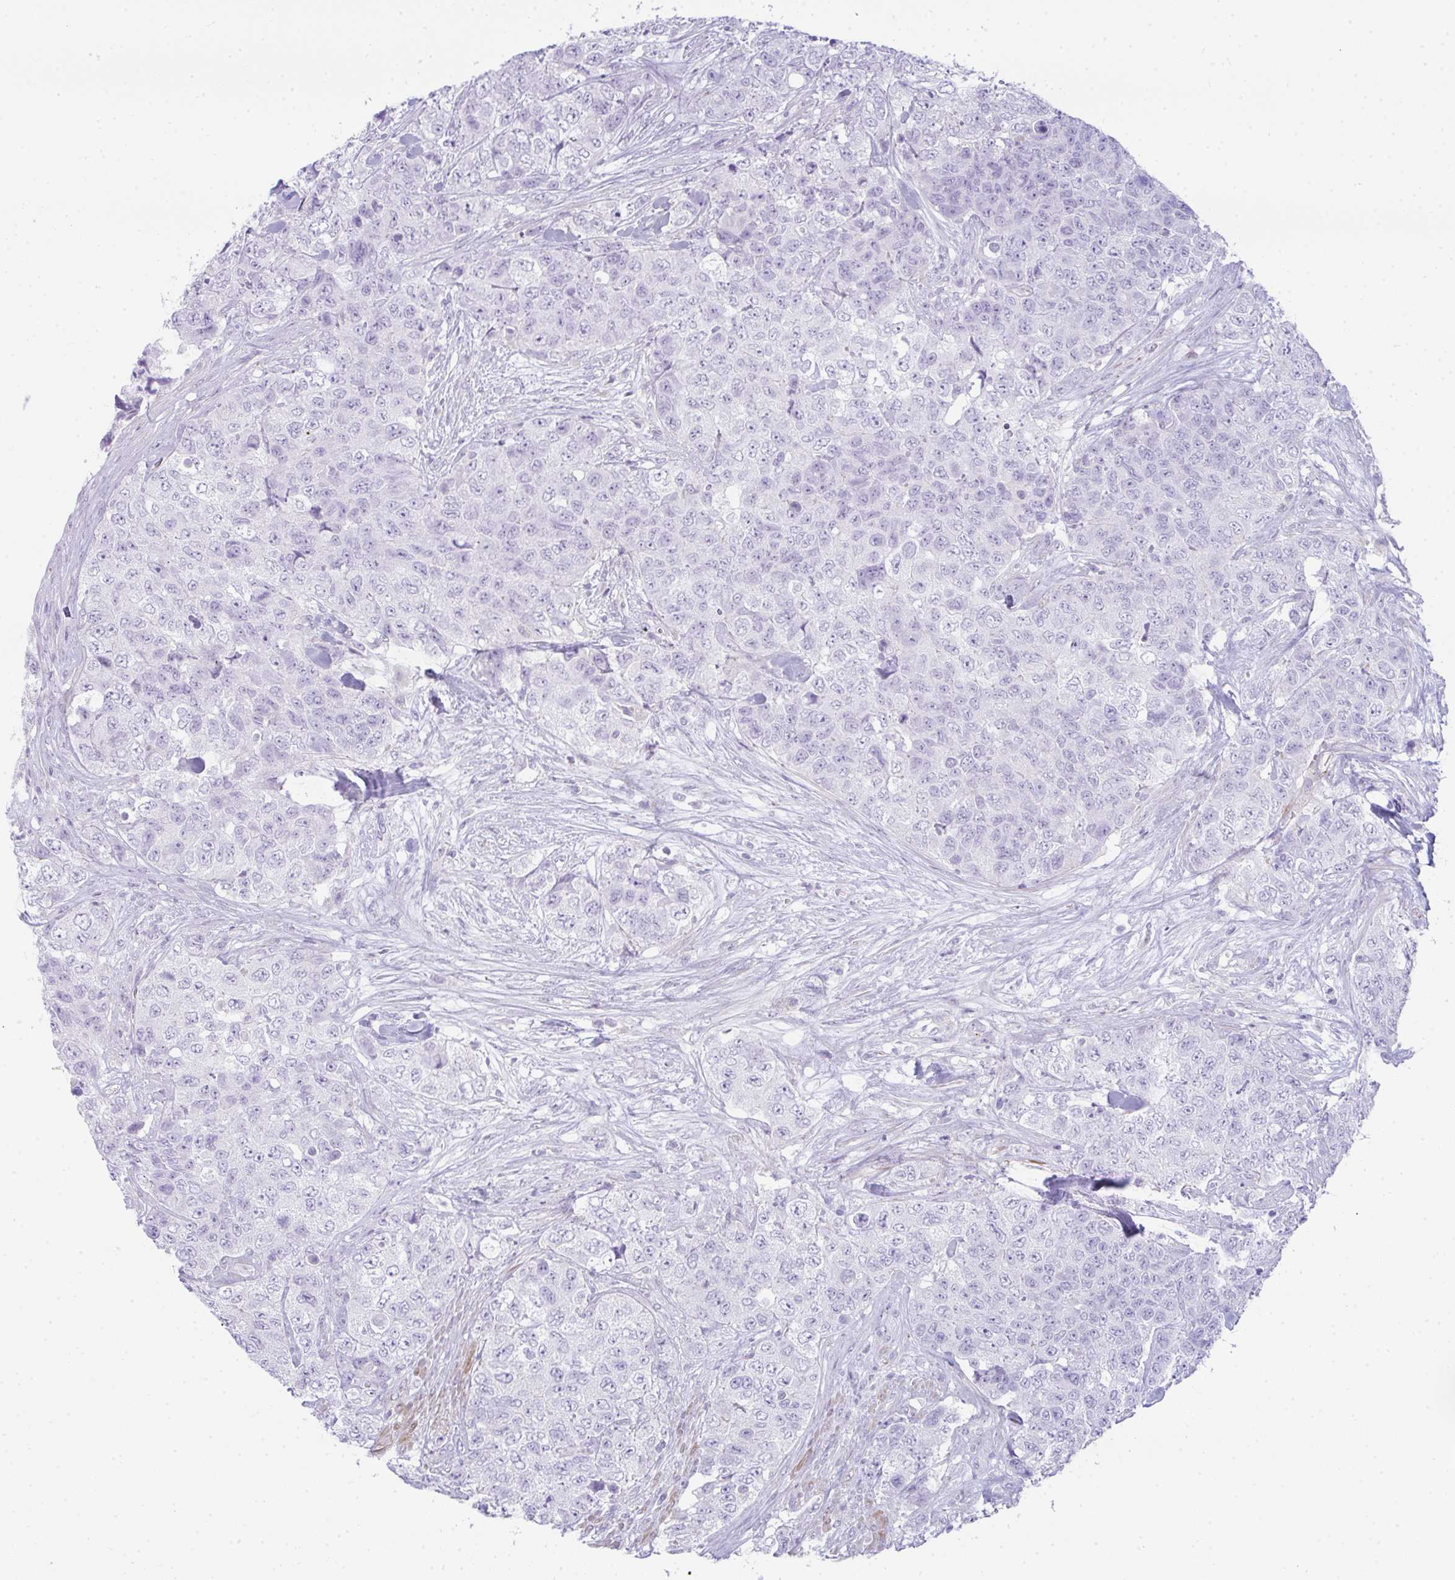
{"staining": {"intensity": "negative", "quantity": "none", "location": "none"}, "tissue": "urothelial cancer", "cell_type": "Tumor cells", "image_type": "cancer", "snomed": [{"axis": "morphology", "description": "Urothelial carcinoma, High grade"}, {"axis": "topography", "description": "Urinary bladder"}], "caption": "Human urothelial cancer stained for a protein using IHC displays no positivity in tumor cells.", "gene": "CDRT15", "patient": {"sex": "female", "age": 78}}